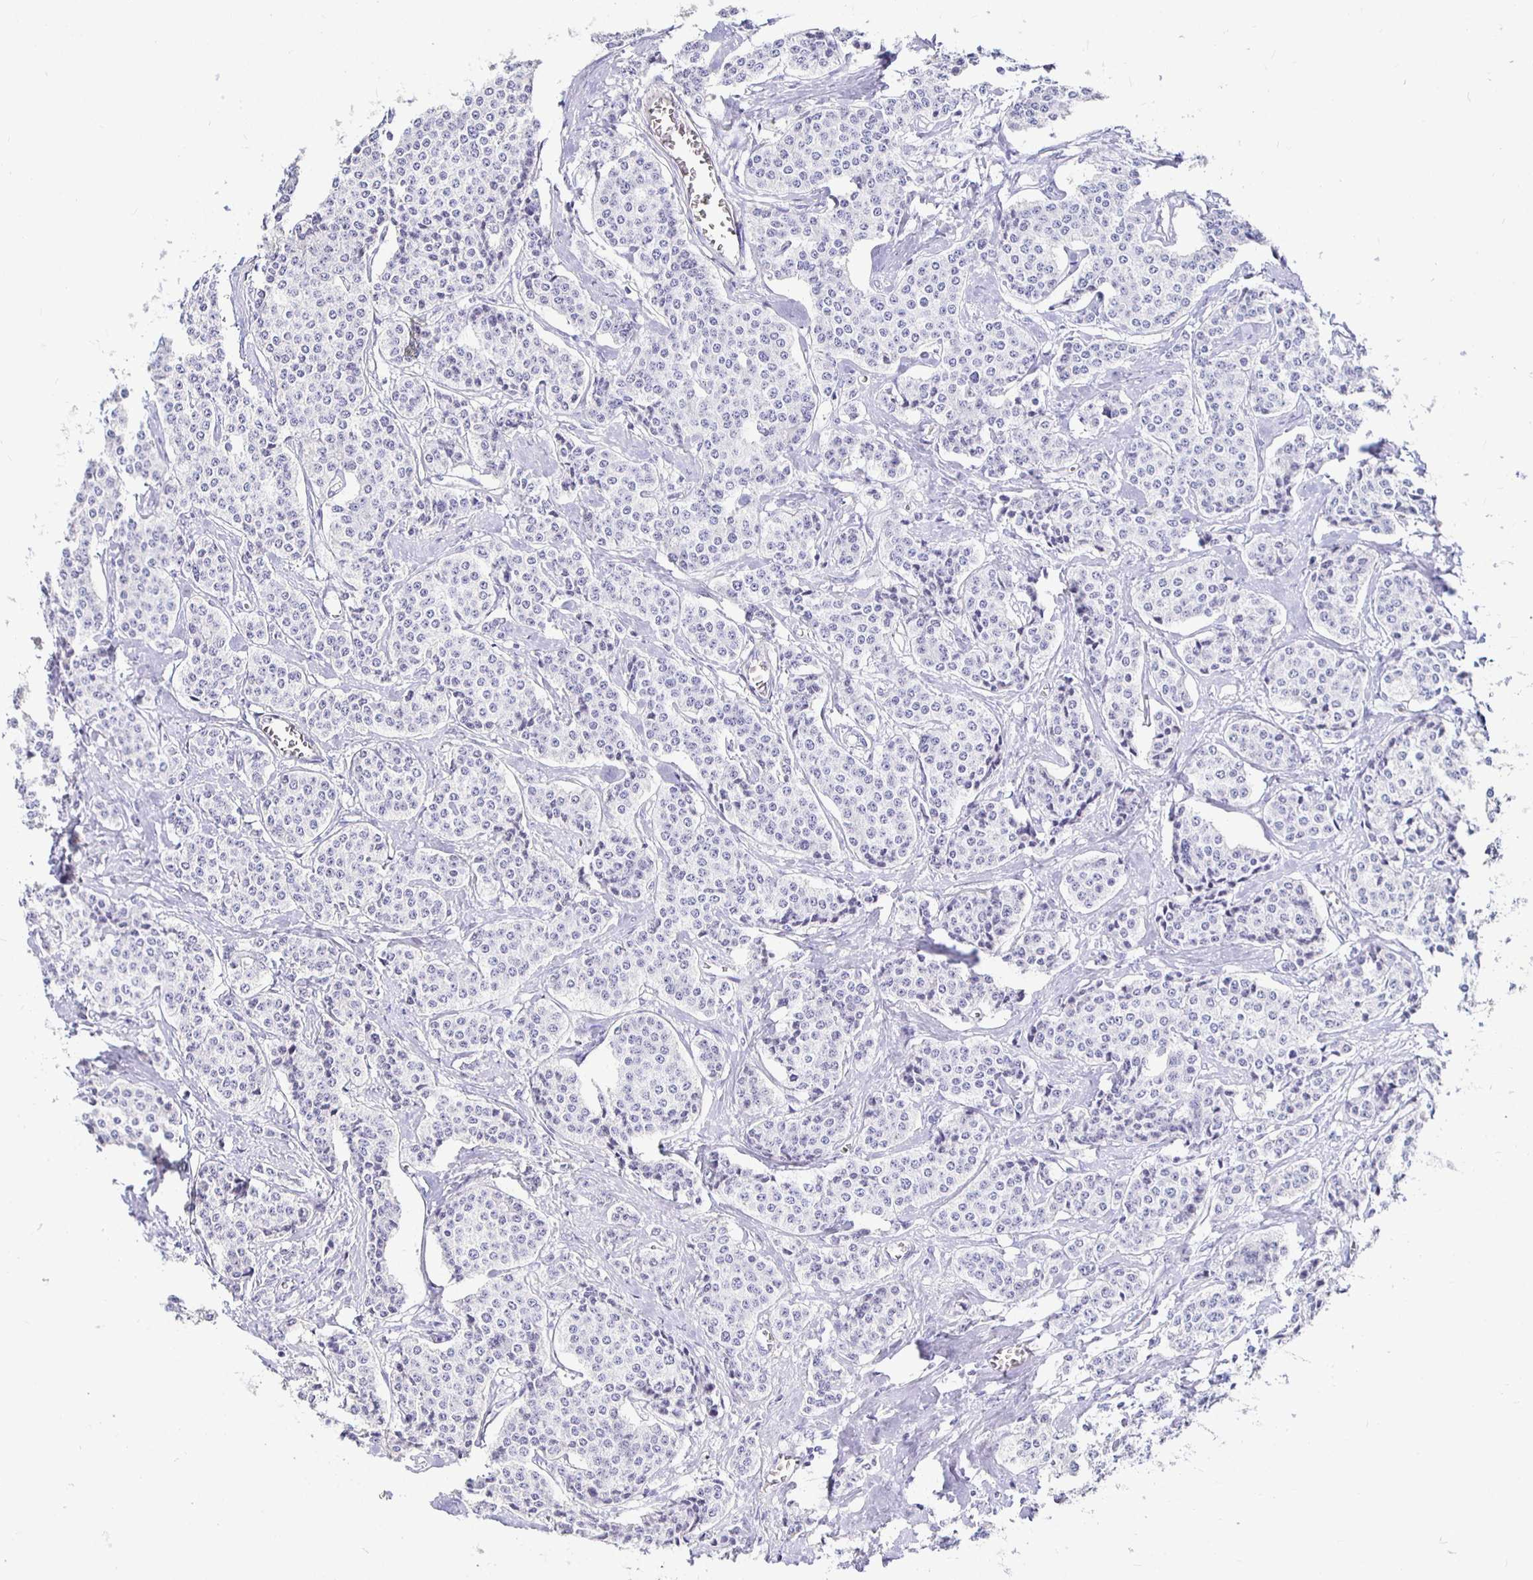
{"staining": {"intensity": "negative", "quantity": "none", "location": "none"}, "tissue": "carcinoid", "cell_type": "Tumor cells", "image_type": "cancer", "snomed": [{"axis": "morphology", "description": "Carcinoid, malignant, NOS"}, {"axis": "topography", "description": "Small intestine"}], "caption": "A photomicrograph of human carcinoid (malignant) is negative for staining in tumor cells.", "gene": "UMOD", "patient": {"sex": "female", "age": 64}}